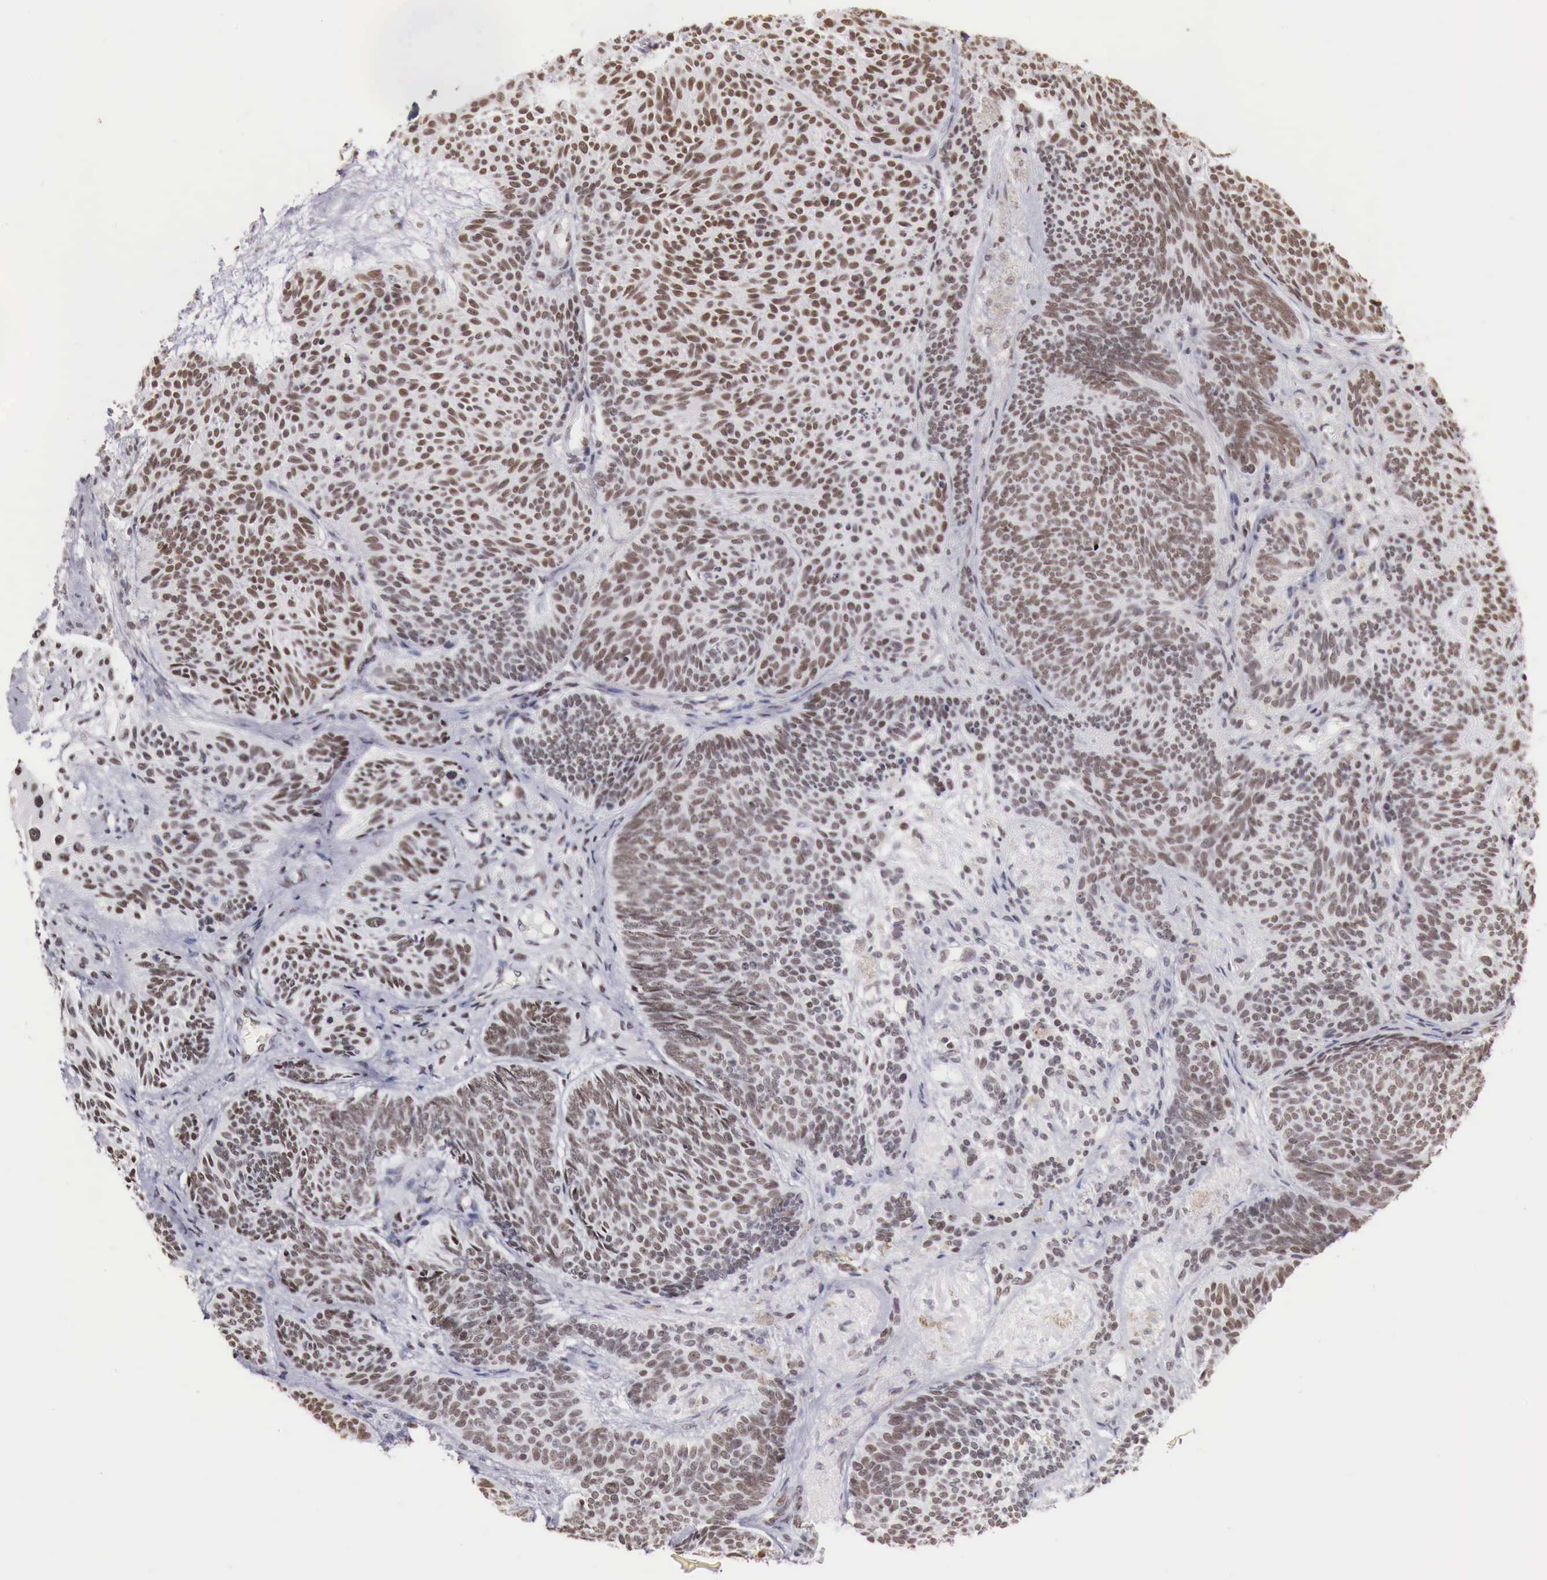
{"staining": {"intensity": "moderate", "quantity": ">75%", "location": "nuclear"}, "tissue": "skin cancer", "cell_type": "Tumor cells", "image_type": "cancer", "snomed": [{"axis": "morphology", "description": "Basal cell carcinoma"}, {"axis": "topography", "description": "Skin"}], "caption": "Immunohistochemical staining of skin cancer demonstrates moderate nuclear protein expression in about >75% of tumor cells.", "gene": "PHF14", "patient": {"sex": "male", "age": 84}}